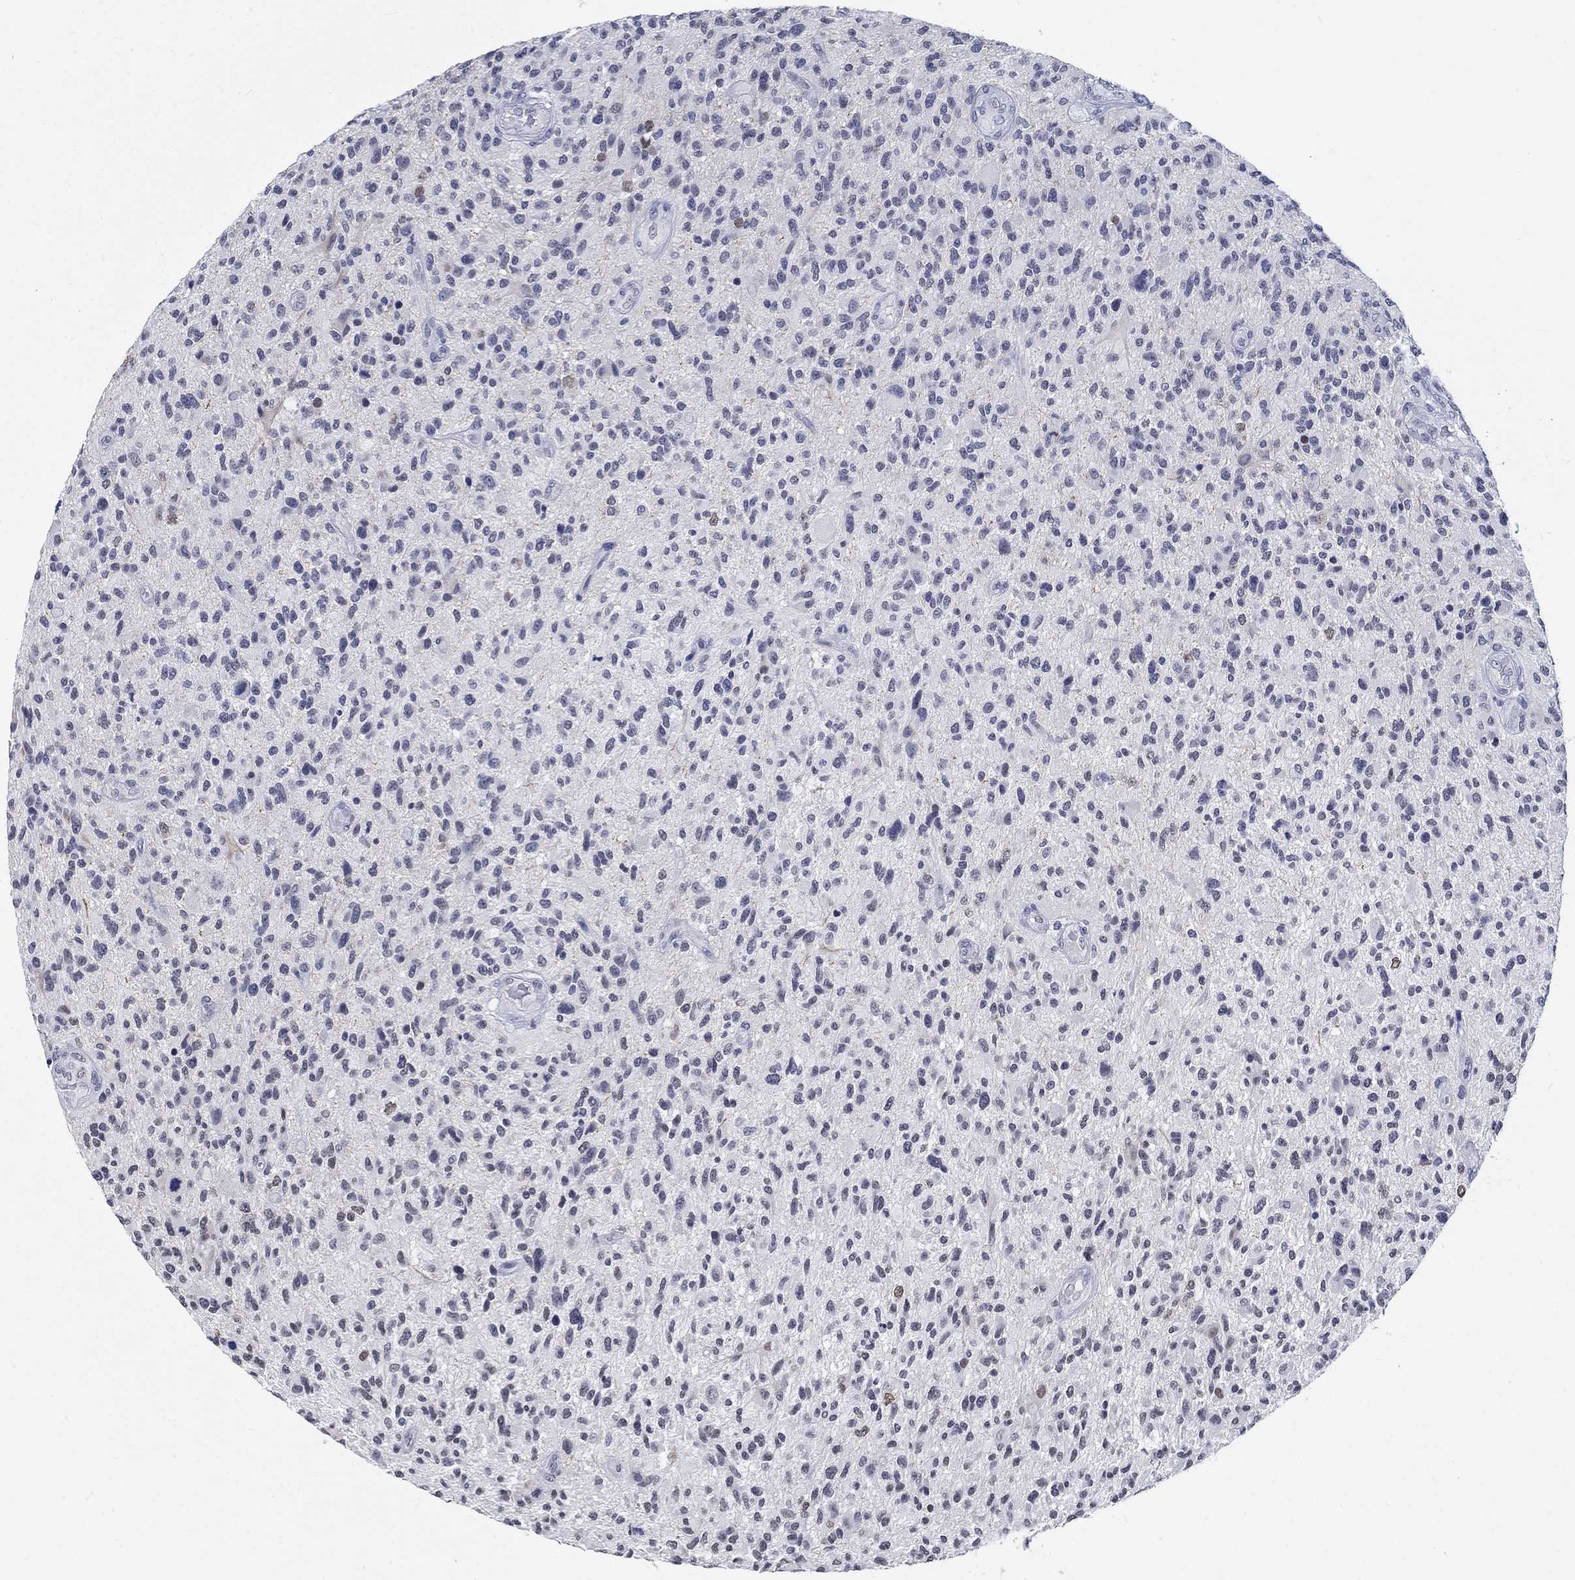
{"staining": {"intensity": "negative", "quantity": "none", "location": "none"}, "tissue": "glioma", "cell_type": "Tumor cells", "image_type": "cancer", "snomed": [{"axis": "morphology", "description": "Glioma, malignant, High grade"}, {"axis": "topography", "description": "Brain"}], "caption": "Micrograph shows no protein positivity in tumor cells of high-grade glioma (malignant) tissue. (Brightfield microscopy of DAB IHC at high magnification).", "gene": "ANKS1B", "patient": {"sex": "male", "age": 47}}